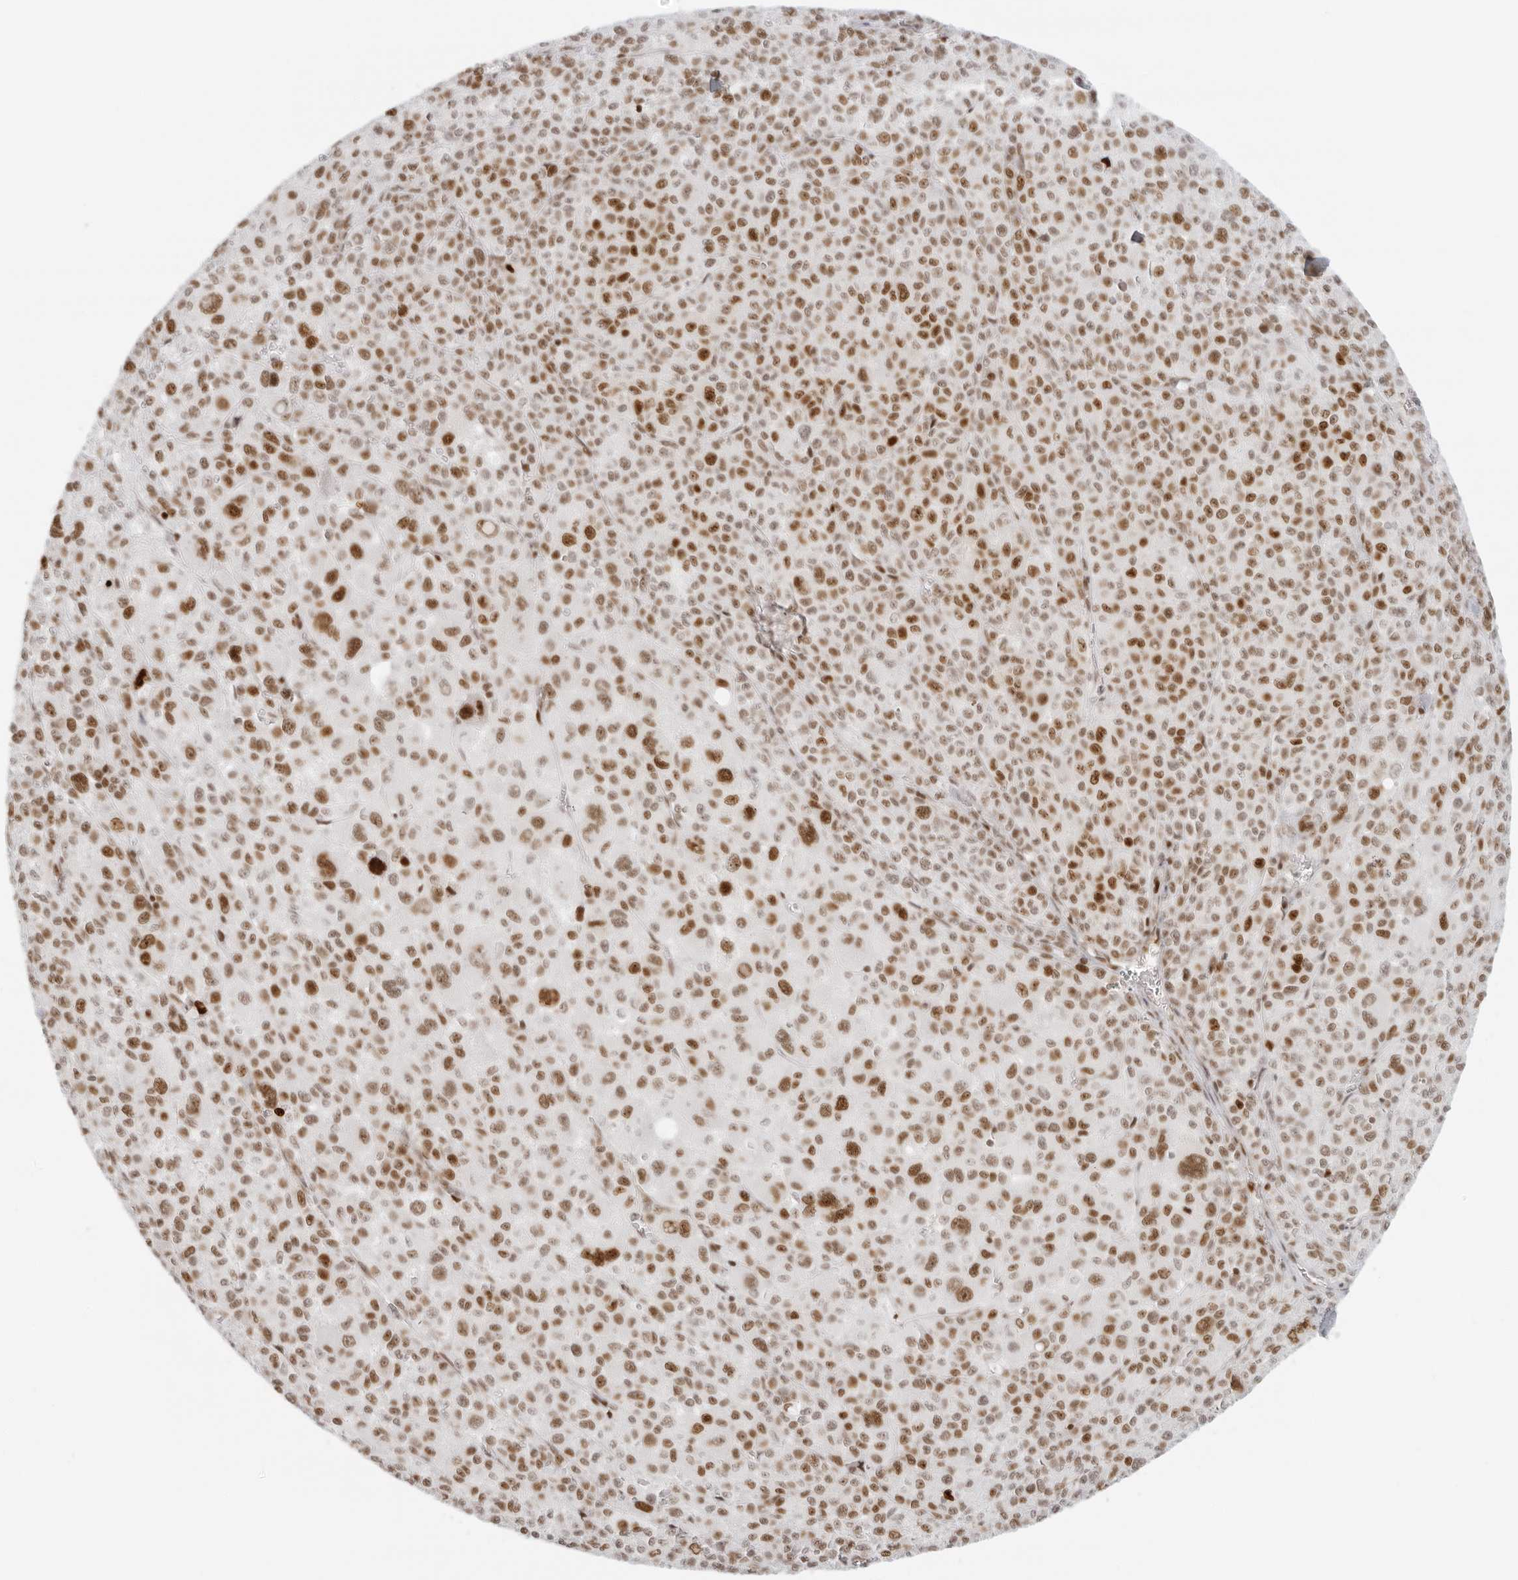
{"staining": {"intensity": "moderate", "quantity": ">75%", "location": "nuclear"}, "tissue": "melanoma", "cell_type": "Tumor cells", "image_type": "cancer", "snomed": [{"axis": "morphology", "description": "Malignant melanoma, Metastatic site"}, {"axis": "topography", "description": "Skin"}], "caption": "Malignant melanoma (metastatic site) stained with DAB immunohistochemistry (IHC) demonstrates medium levels of moderate nuclear expression in about >75% of tumor cells. The staining was performed using DAB to visualize the protein expression in brown, while the nuclei were stained in blue with hematoxylin (Magnification: 20x).", "gene": "RCC1", "patient": {"sex": "female", "age": 74}}